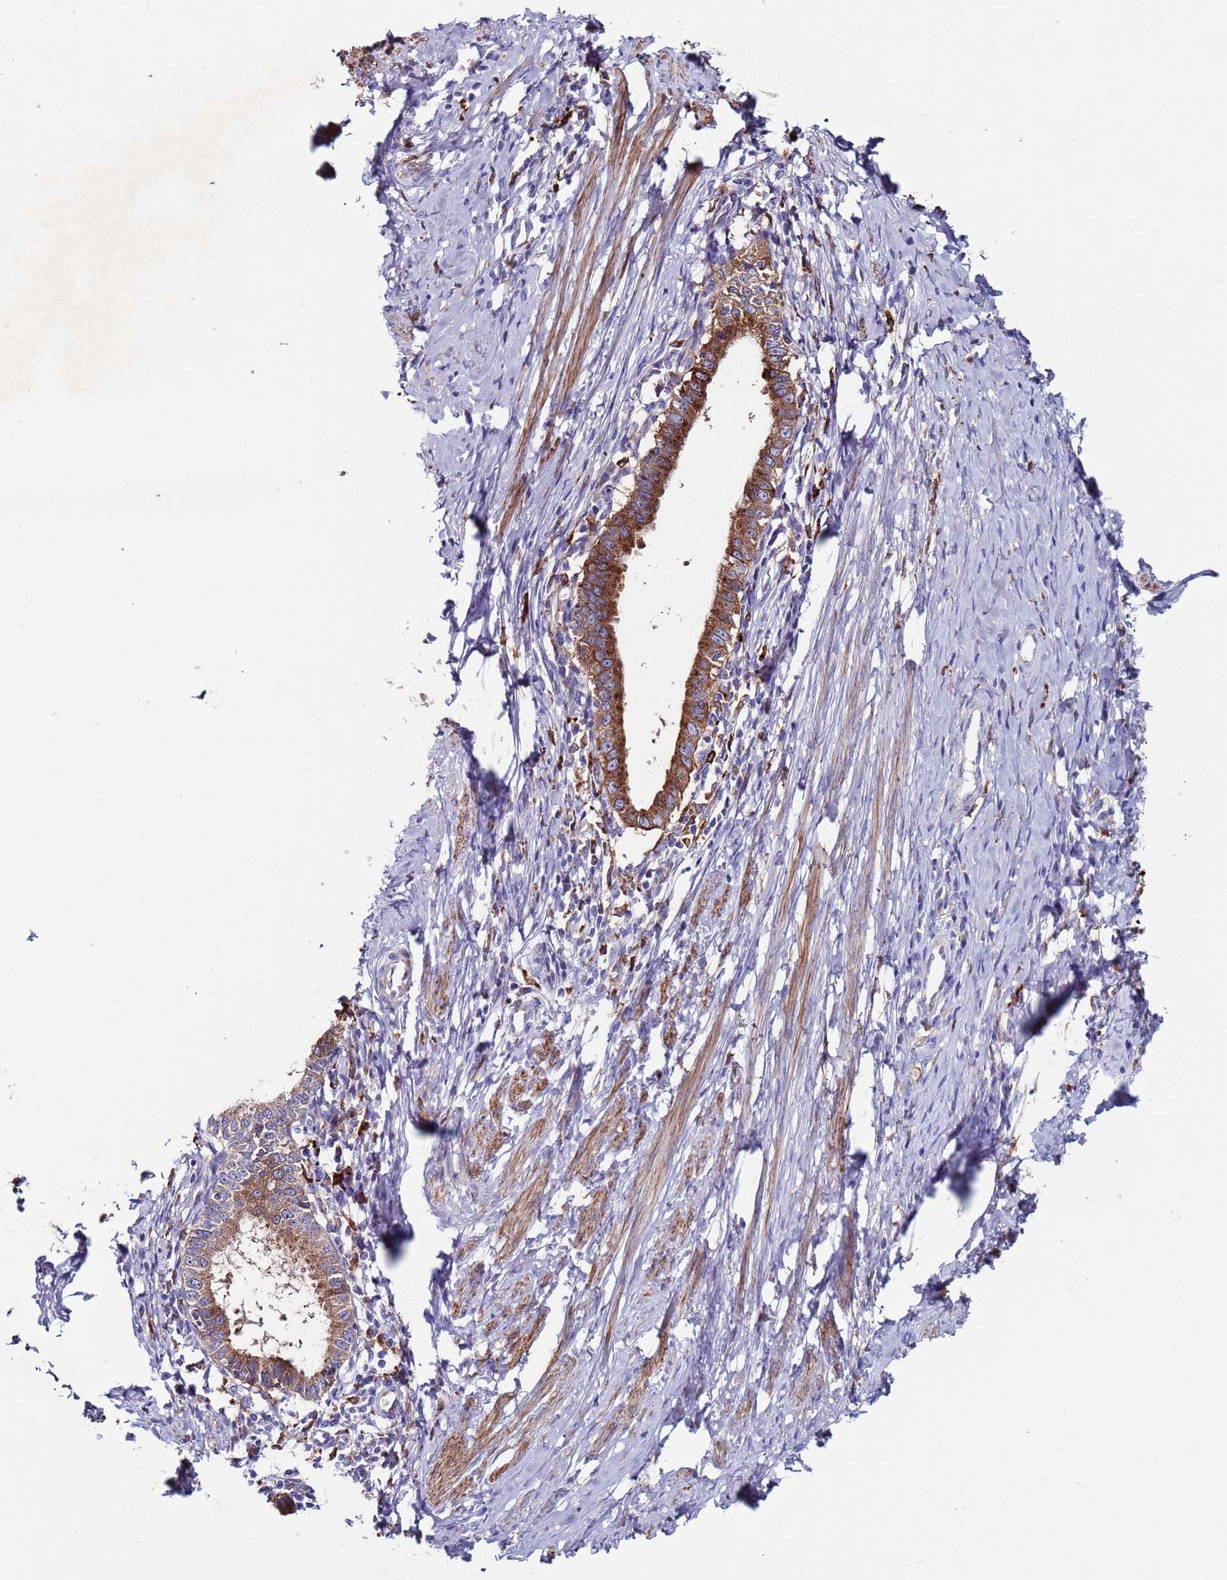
{"staining": {"intensity": "moderate", "quantity": ">75%", "location": "cytoplasmic/membranous"}, "tissue": "cervical cancer", "cell_type": "Tumor cells", "image_type": "cancer", "snomed": [{"axis": "morphology", "description": "Adenocarcinoma, NOS"}, {"axis": "topography", "description": "Cervix"}], "caption": "Cervical adenocarcinoma was stained to show a protein in brown. There is medium levels of moderate cytoplasmic/membranous positivity in approximately >75% of tumor cells.", "gene": "GREB1L", "patient": {"sex": "female", "age": 36}}